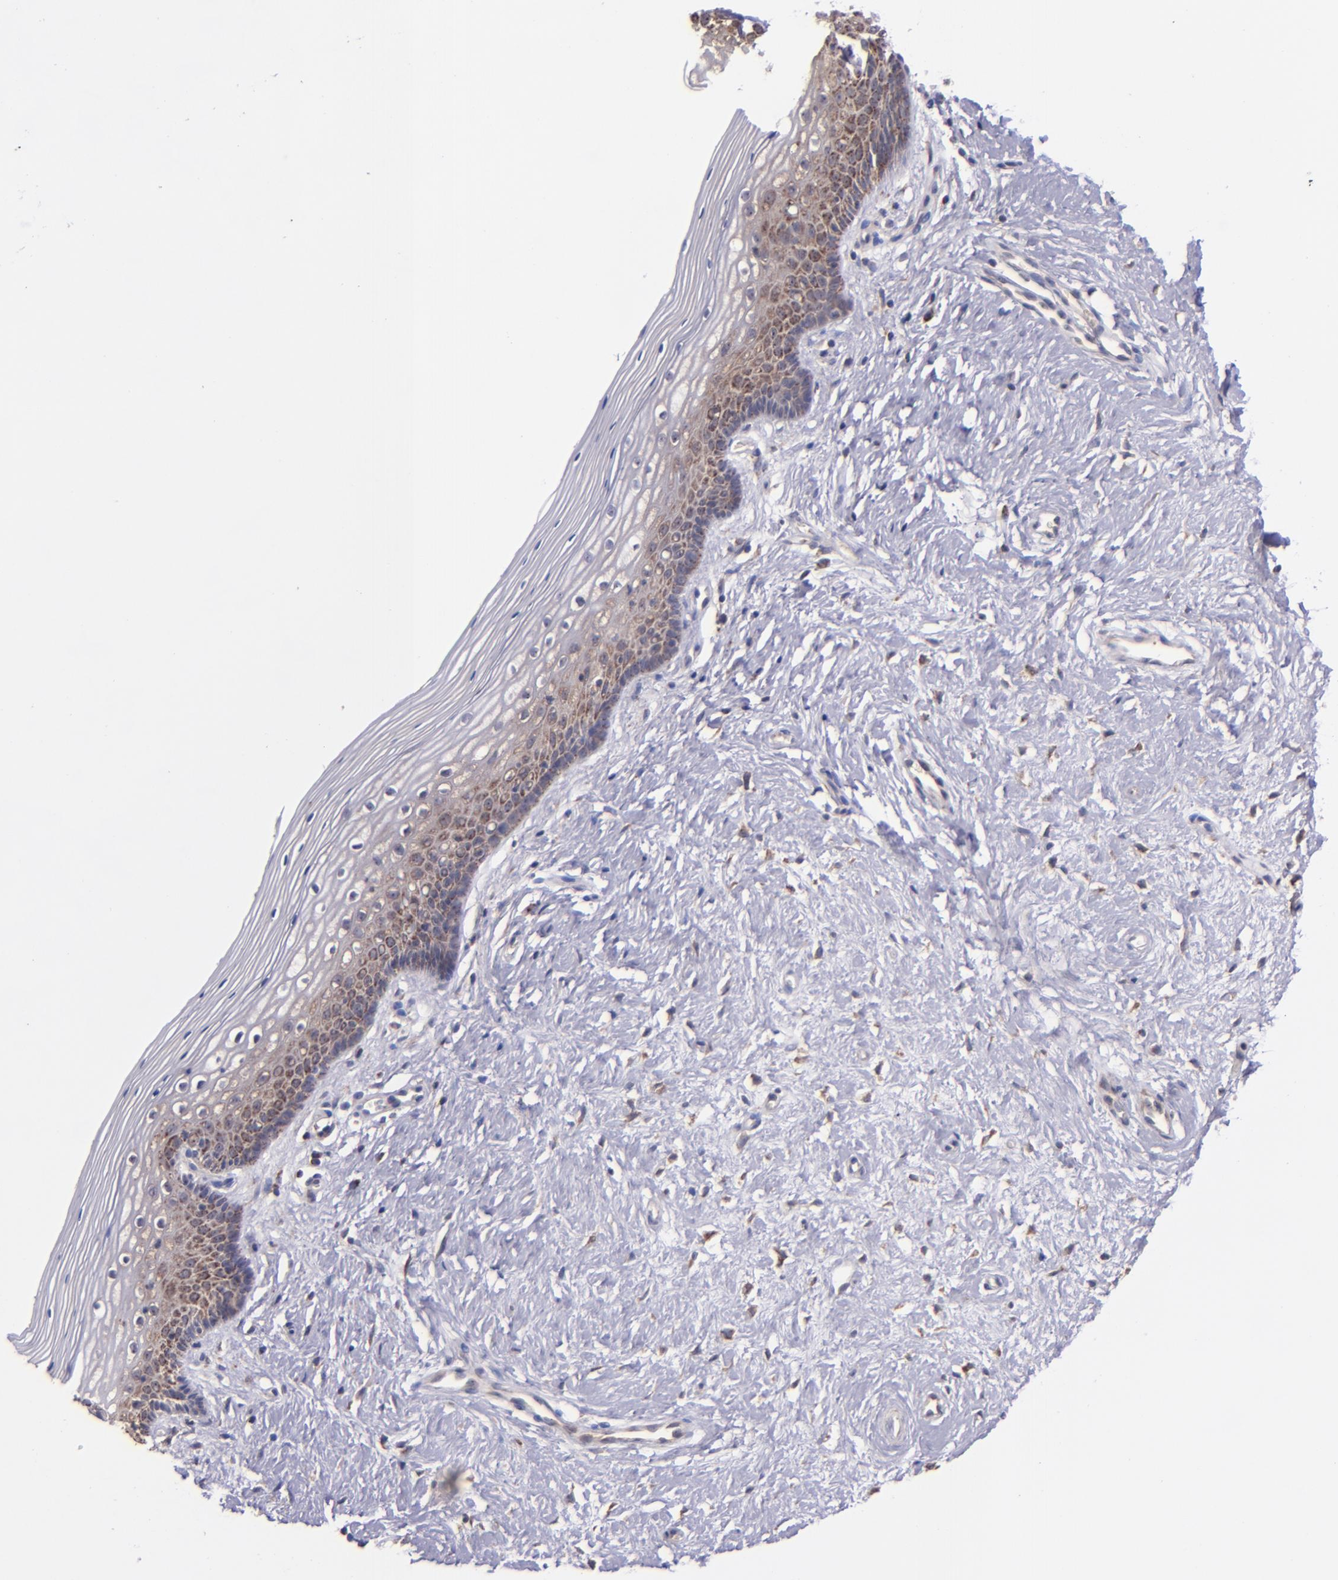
{"staining": {"intensity": "moderate", "quantity": "25%-75%", "location": "cytoplasmic/membranous"}, "tissue": "vagina", "cell_type": "Squamous epithelial cells", "image_type": "normal", "snomed": [{"axis": "morphology", "description": "Normal tissue, NOS"}, {"axis": "topography", "description": "Vagina"}], "caption": "DAB (3,3'-diaminobenzidine) immunohistochemical staining of unremarkable human vagina shows moderate cytoplasmic/membranous protein staining in about 25%-75% of squamous epithelial cells. (DAB (3,3'-diaminobenzidine) IHC, brown staining for protein, blue staining for nuclei).", "gene": "SHC1", "patient": {"sex": "female", "age": 46}}